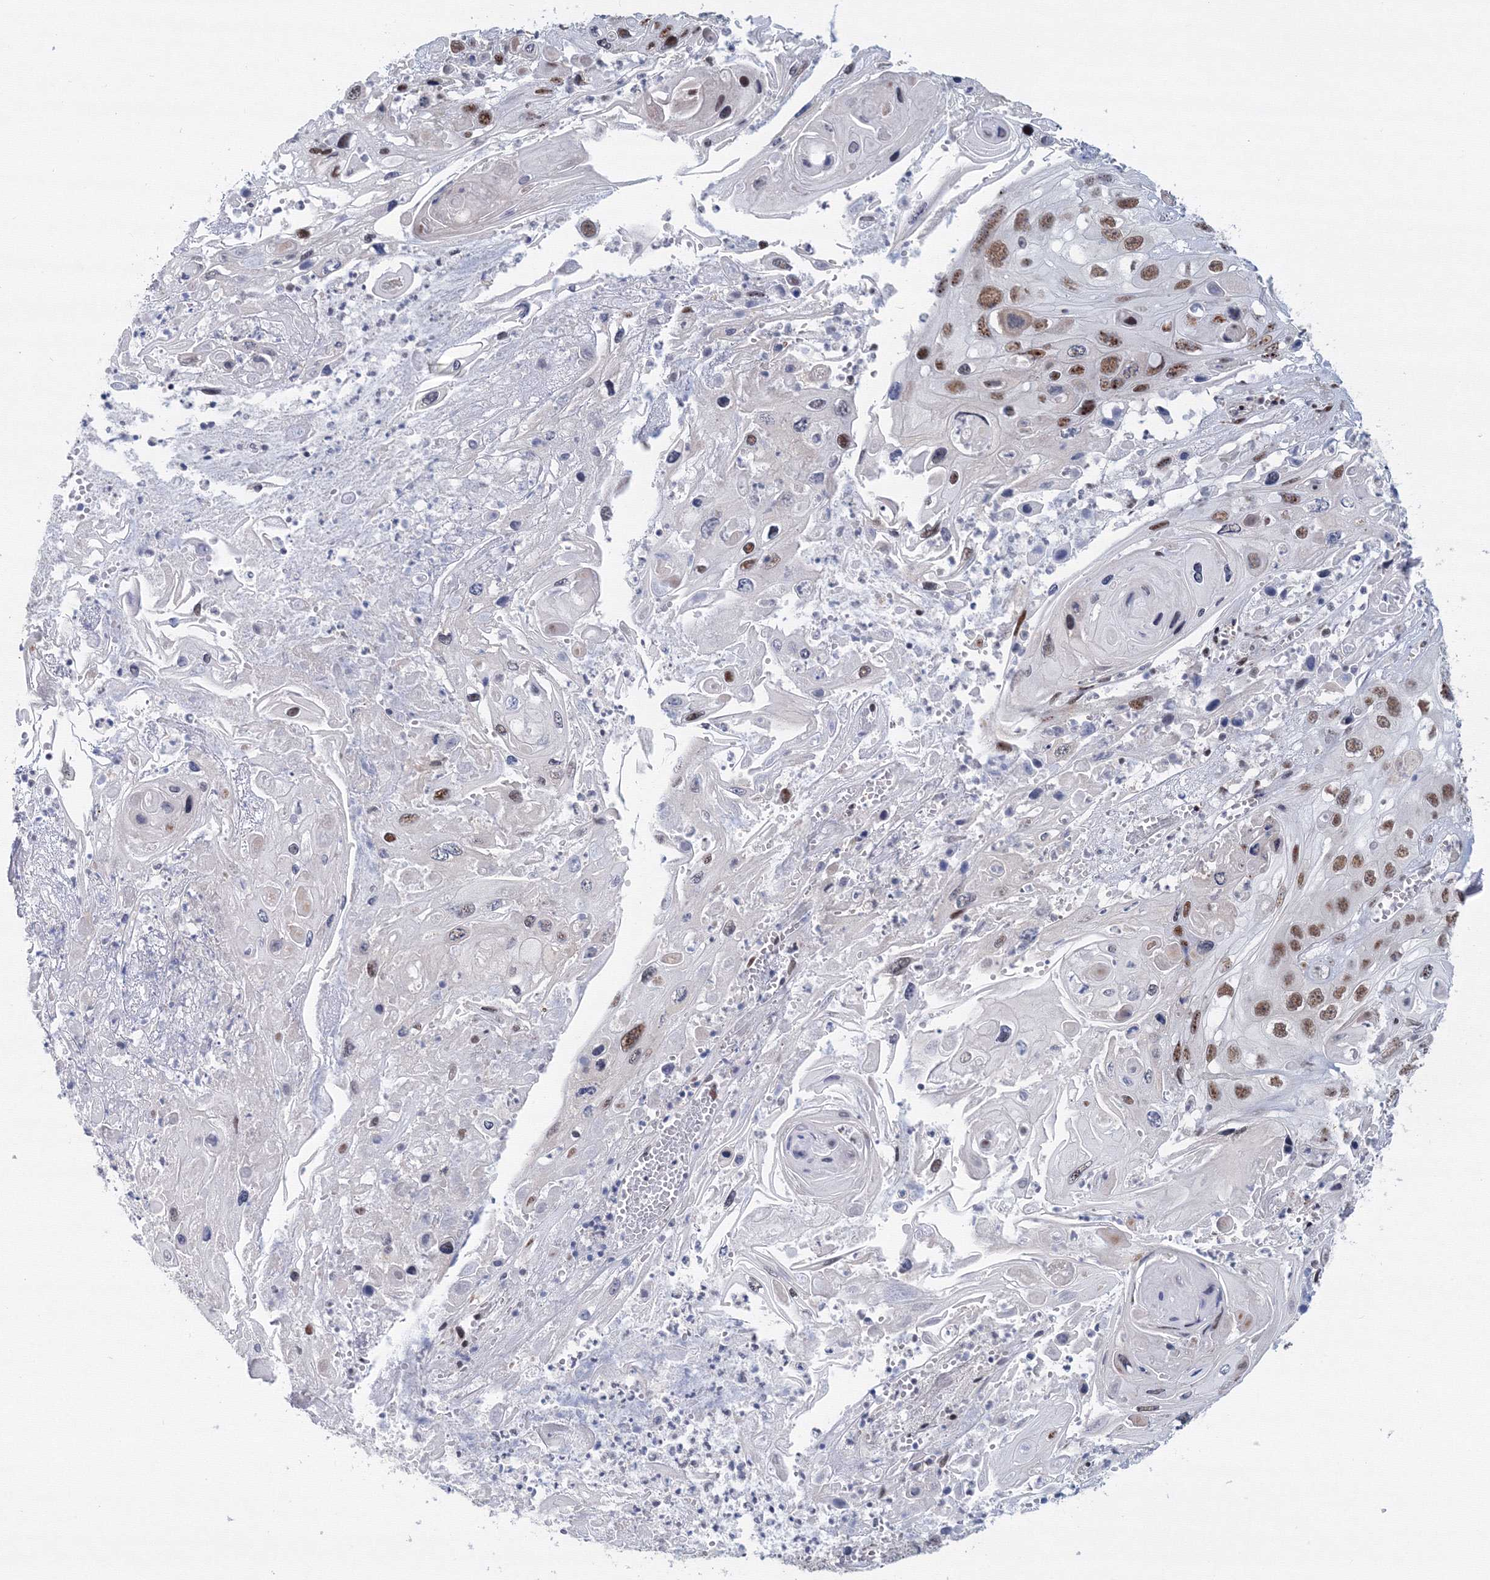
{"staining": {"intensity": "moderate", "quantity": ">75%", "location": "nuclear"}, "tissue": "skin cancer", "cell_type": "Tumor cells", "image_type": "cancer", "snomed": [{"axis": "morphology", "description": "Squamous cell carcinoma, NOS"}, {"axis": "topography", "description": "Skin"}], "caption": "High-power microscopy captured an immunohistochemistry (IHC) image of squamous cell carcinoma (skin), revealing moderate nuclear positivity in about >75% of tumor cells.", "gene": "SF3B6", "patient": {"sex": "male", "age": 55}}